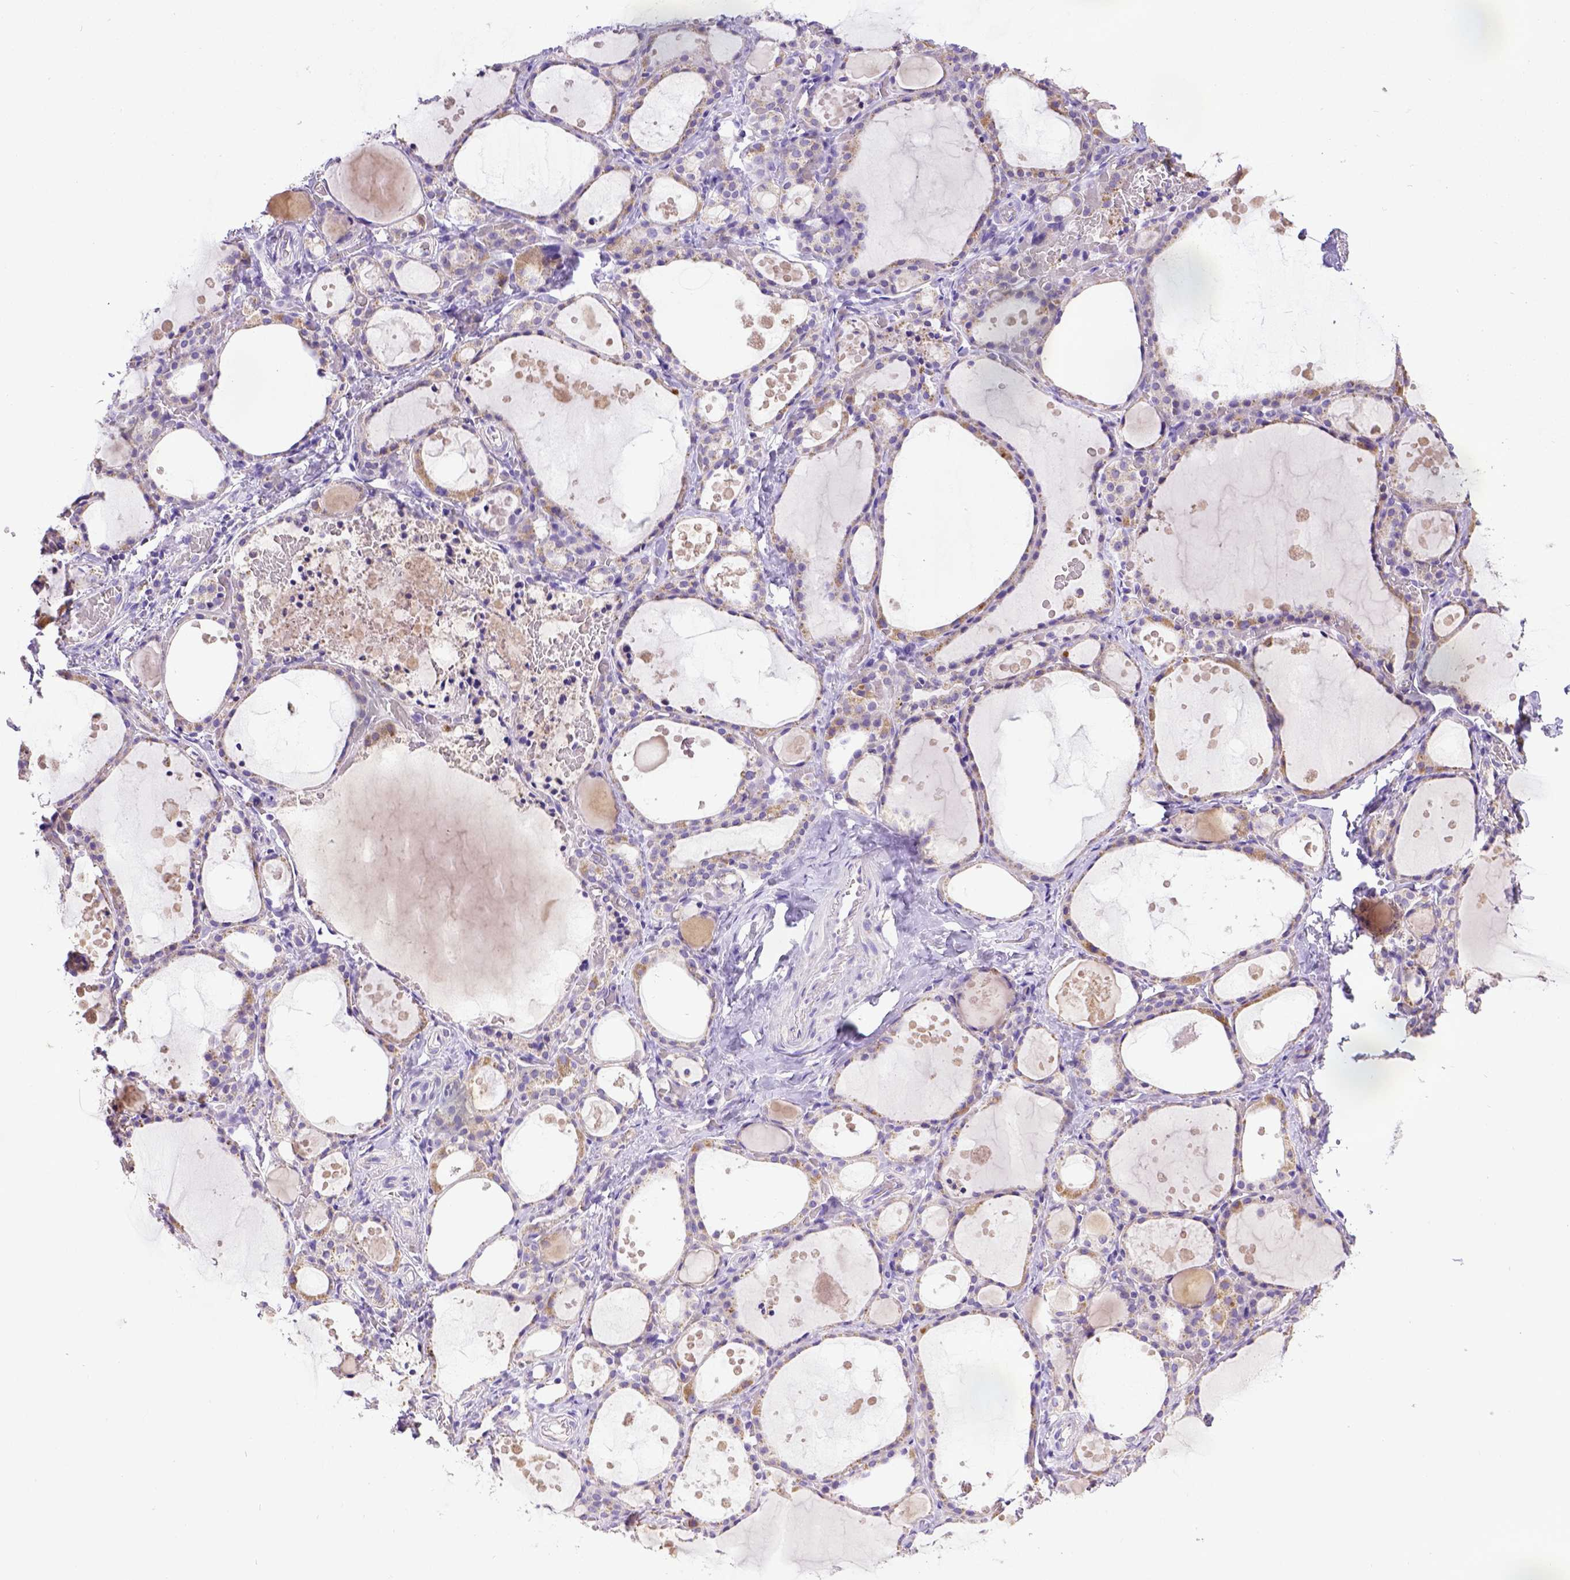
{"staining": {"intensity": "negative", "quantity": "none", "location": "none"}, "tissue": "thyroid gland", "cell_type": "Glandular cells", "image_type": "normal", "snomed": [{"axis": "morphology", "description": "Normal tissue, NOS"}, {"axis": "topography", "description": "Thyroid gland"}], "caption": "This is an IHC histopathology image of normal thyroid gland. There is no positivity in glandular cells.", "gene": "SPEF1", "patient": {"sex": "male", "age": 68}}